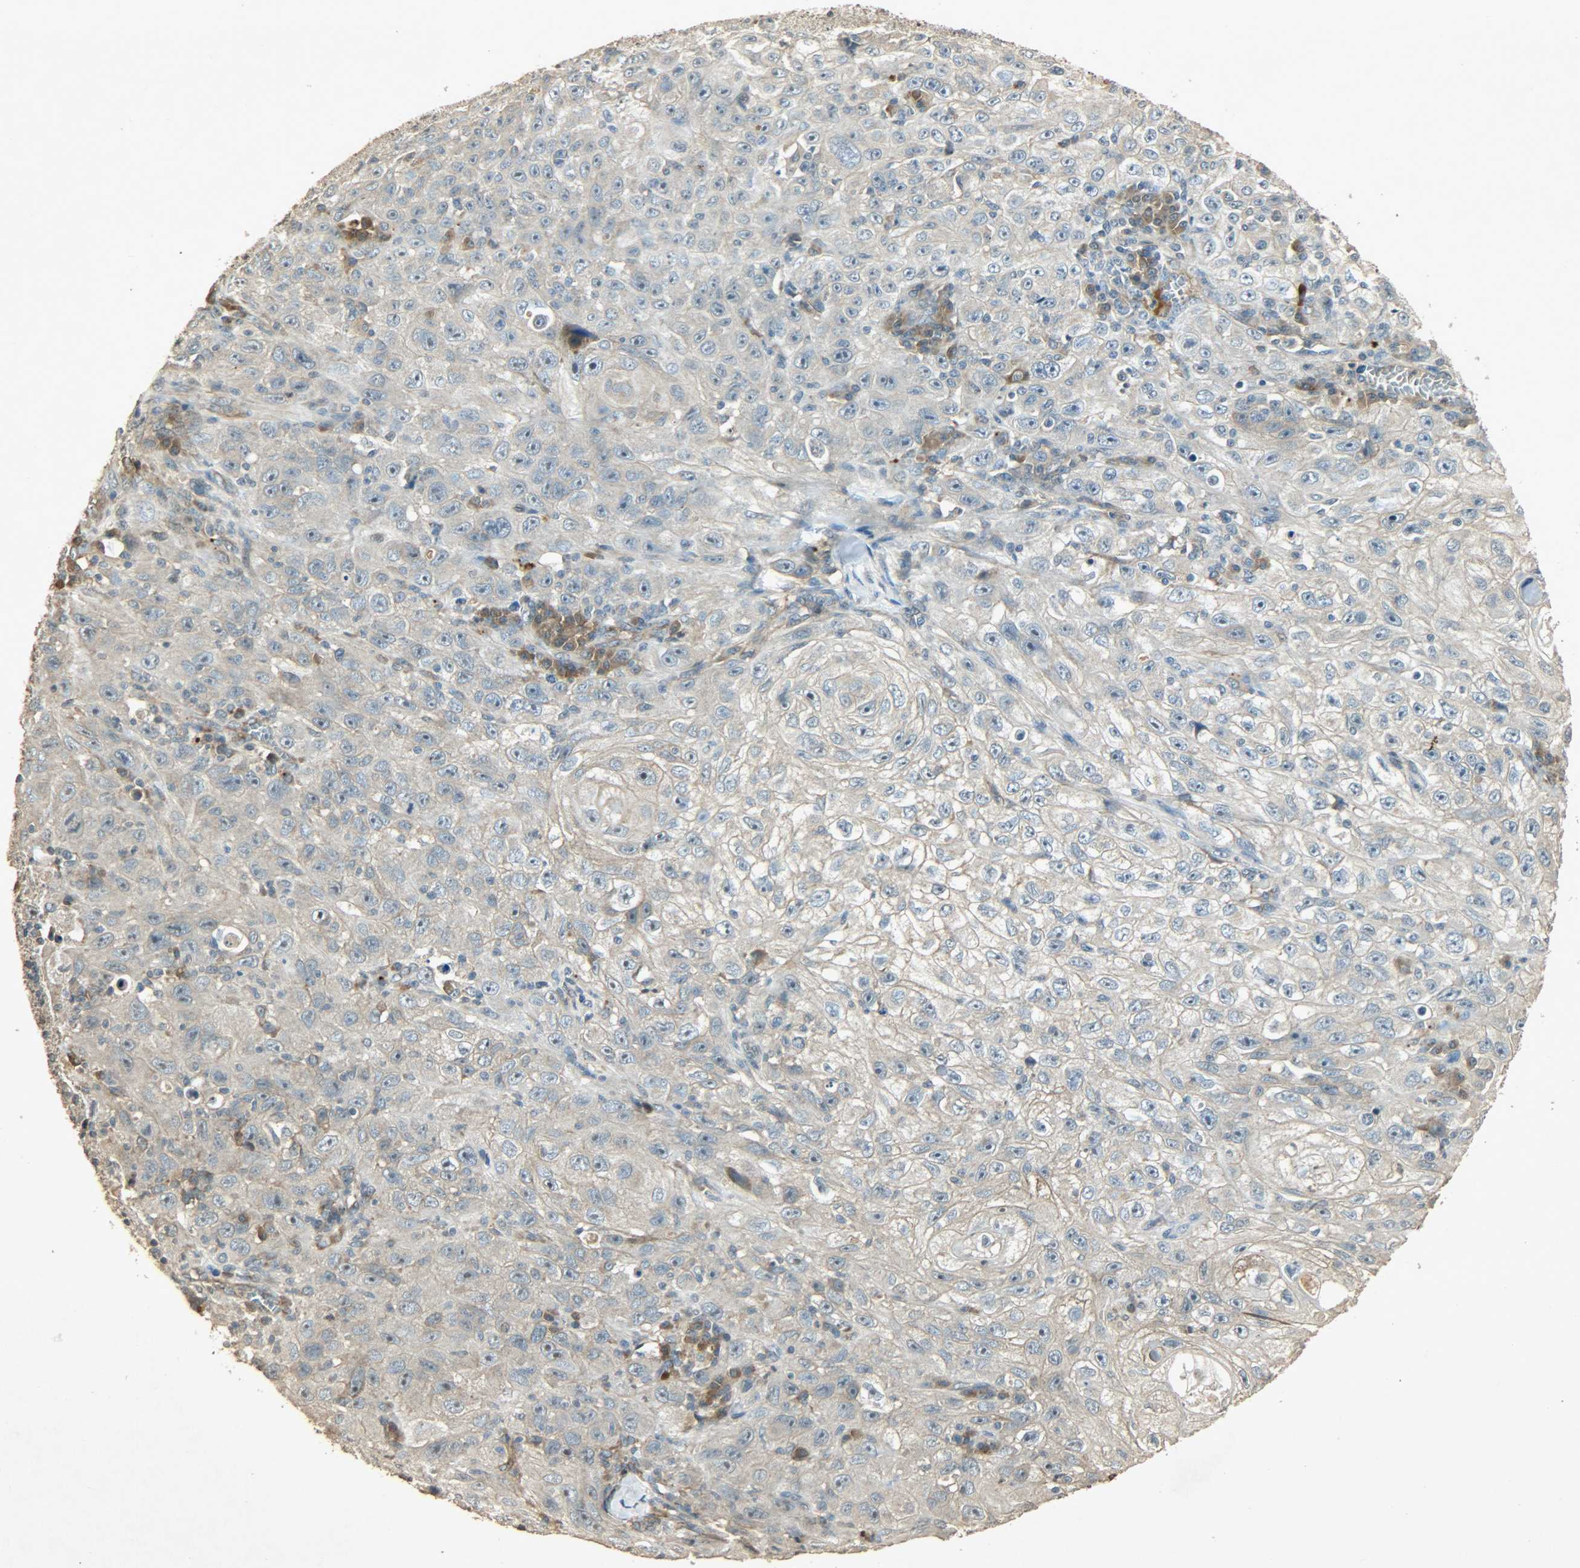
{"staining": {"intensity": "weak", "quantity": ">75%", "location": "cytoplasmic/membranous"}, "tissue": "skin cancer", "cell_type": "Tumor cells", "image_type": "cancer", "snomed": [{"axis": "morphology", "description": "Squamous cell carcinoma, NOS"}, {"axis": "topography", "description": "Skin"}], "caption": "Skin cancer (squamous cell carcinoma) stained with a protein marker displays weak staining in tumor cells.", "gene": "ATP2B1", "patient": {"sex": "male", "age": 75}}